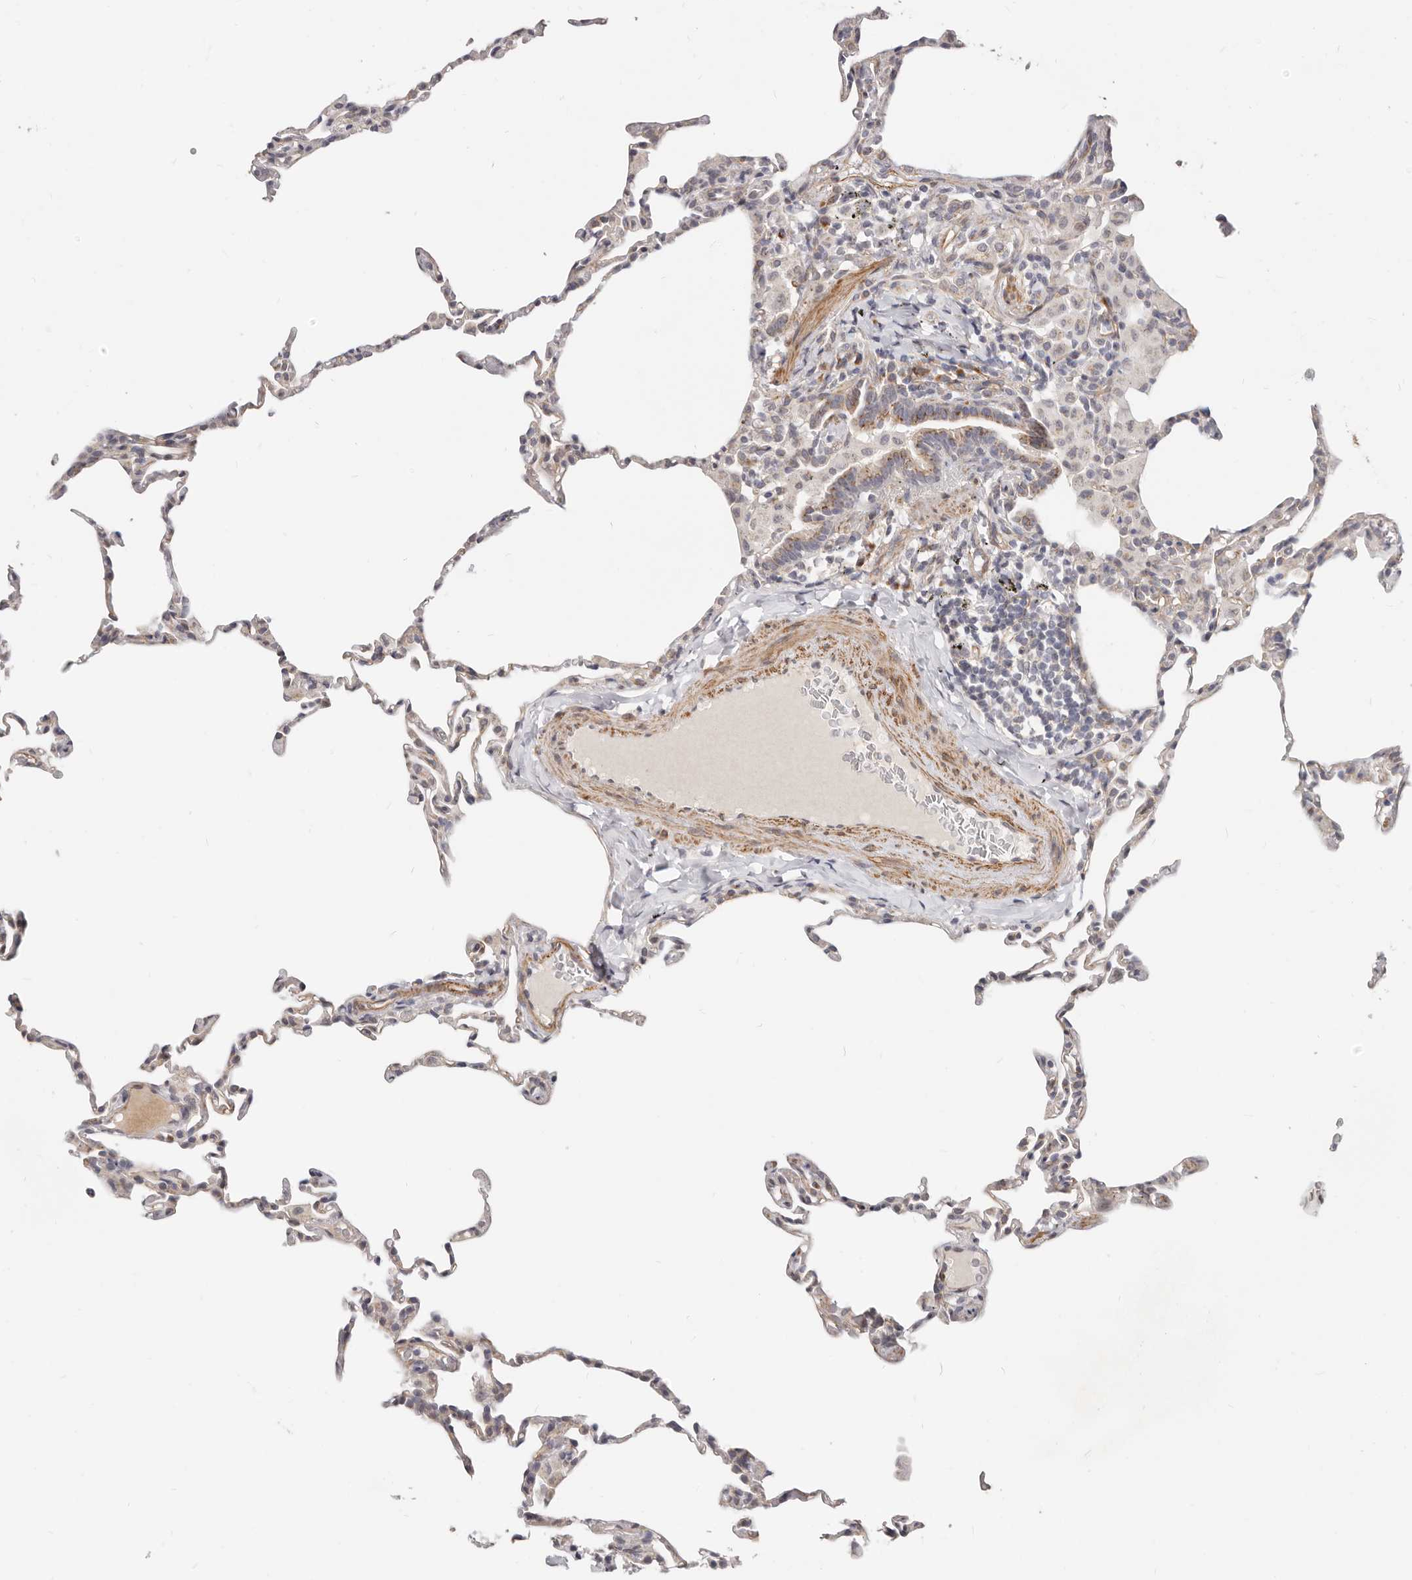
{"staining": {"intensity": "moderate", "quantity": "<25%", "location": "cytoplasmic/membranous"}, "tissue": "lung", "cell_type": "Alveolar cells", "image_type": "normal", "snomed": [{"axis": "morphology", "description": "Normal tissue, NOS"}, {"axis": "topography", "description": "Lung"}], "caption": "Immunohistochemistry photomicrograph of benign lung: human lung stained using IHC shows low levels of moderate protein expression localized specifically in the cytoplasmic/membranous of alveolar cells, appearing as a cytoplasmic/membranous brown color.", "gene": "RABAC1", "patient": {"sex": "male", "age": 20}}